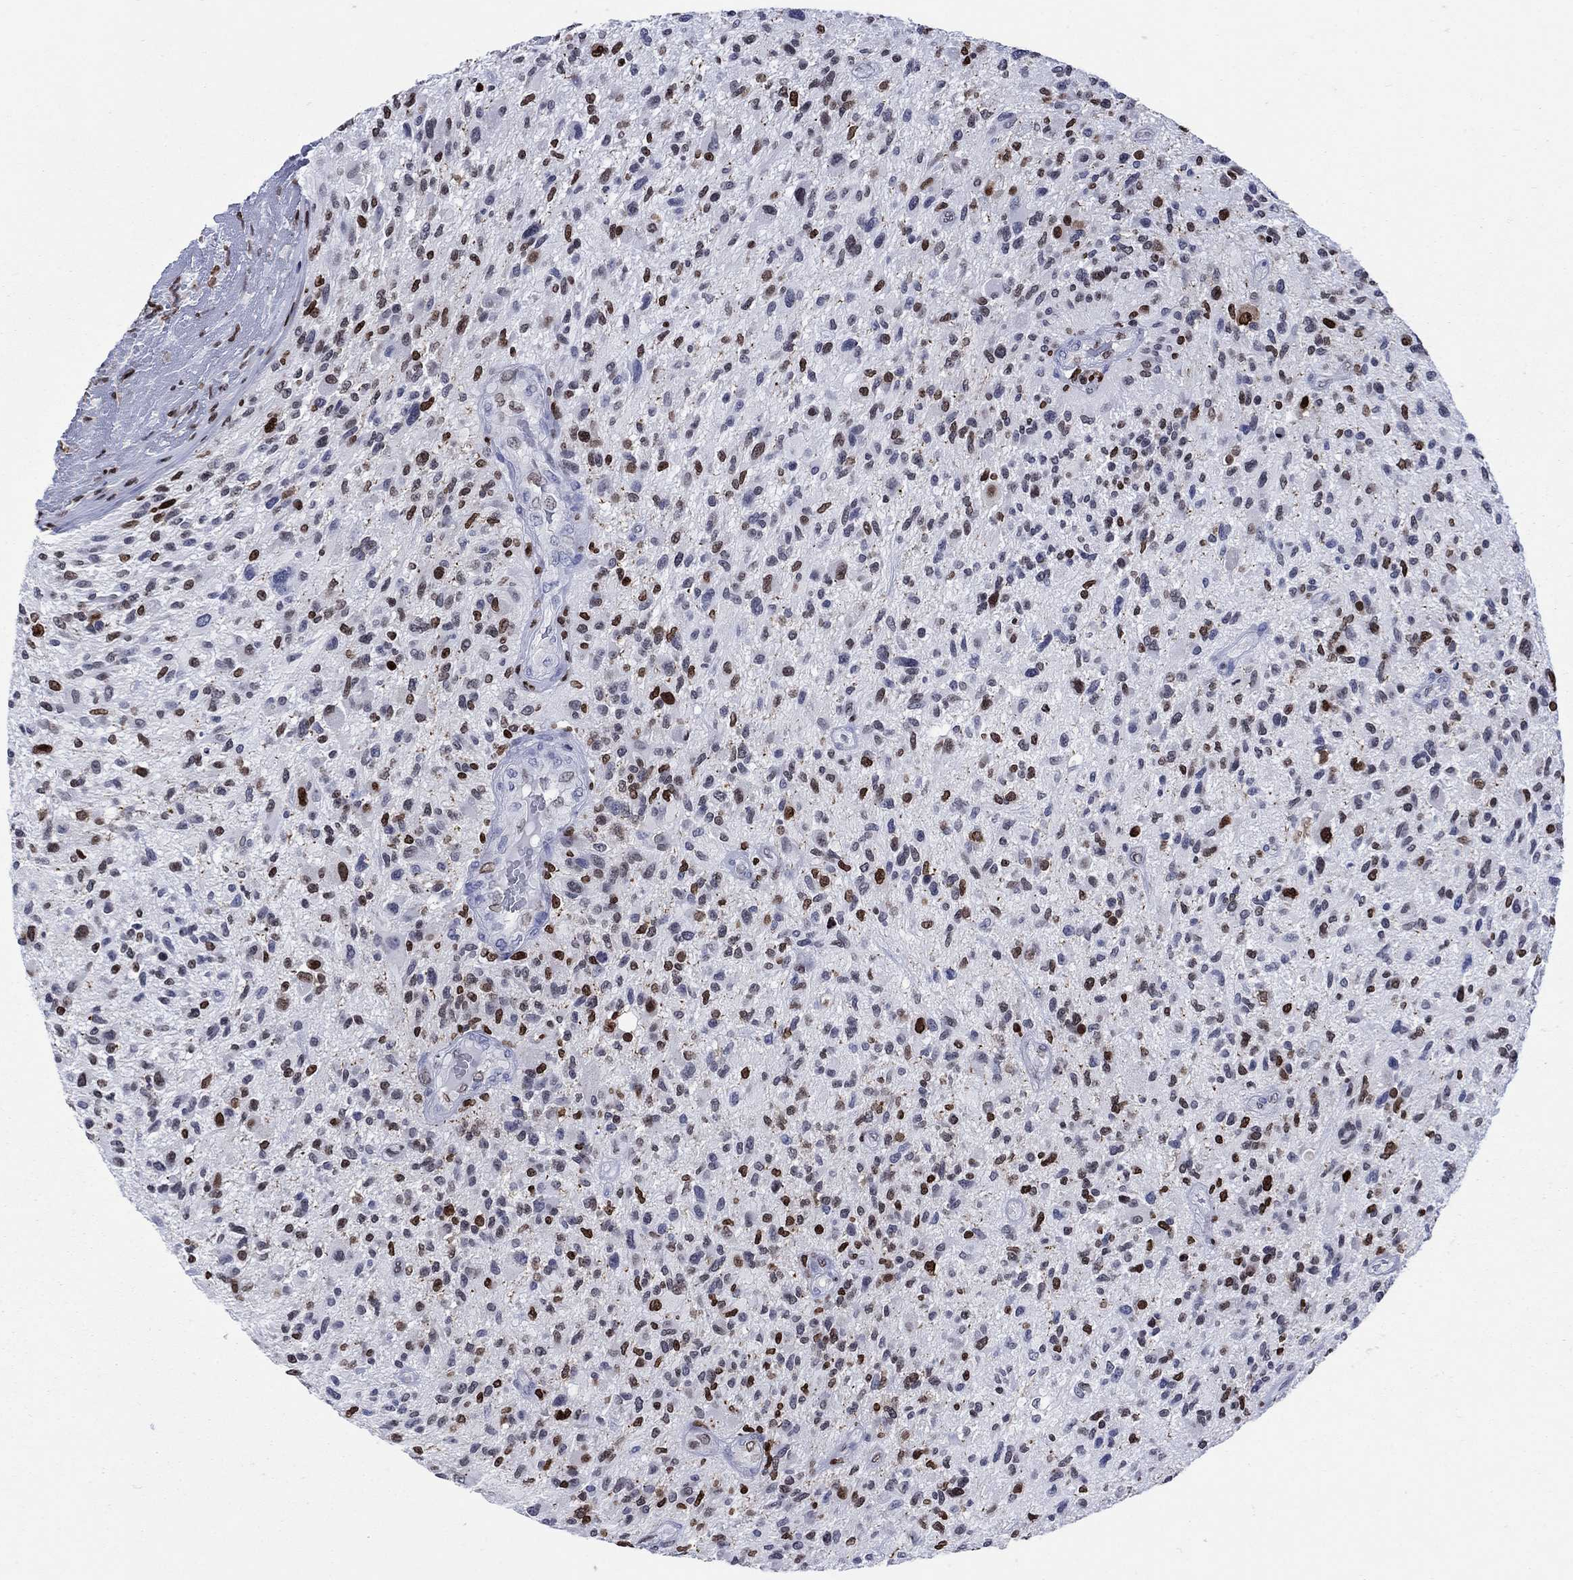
{"staining": {"intensity": "weak", "quantity": "25%-75%", "location": "nuclear"}, "tissue": "glioma", "cell_type": "Tumor cells", "image_type": "cancer", "snomed": [{"axis": "morphology", "description": "Glioma, malignant, High grade"}, {"axis": "topography", "description": "Brain"}], "caption": "Glioma stained with a brown dye shows weak nuclear positive staining in approximately 25%-75% of tumor cells.", "gene": "HMGA1", "patient": {"sex": "male", "age": 47}}